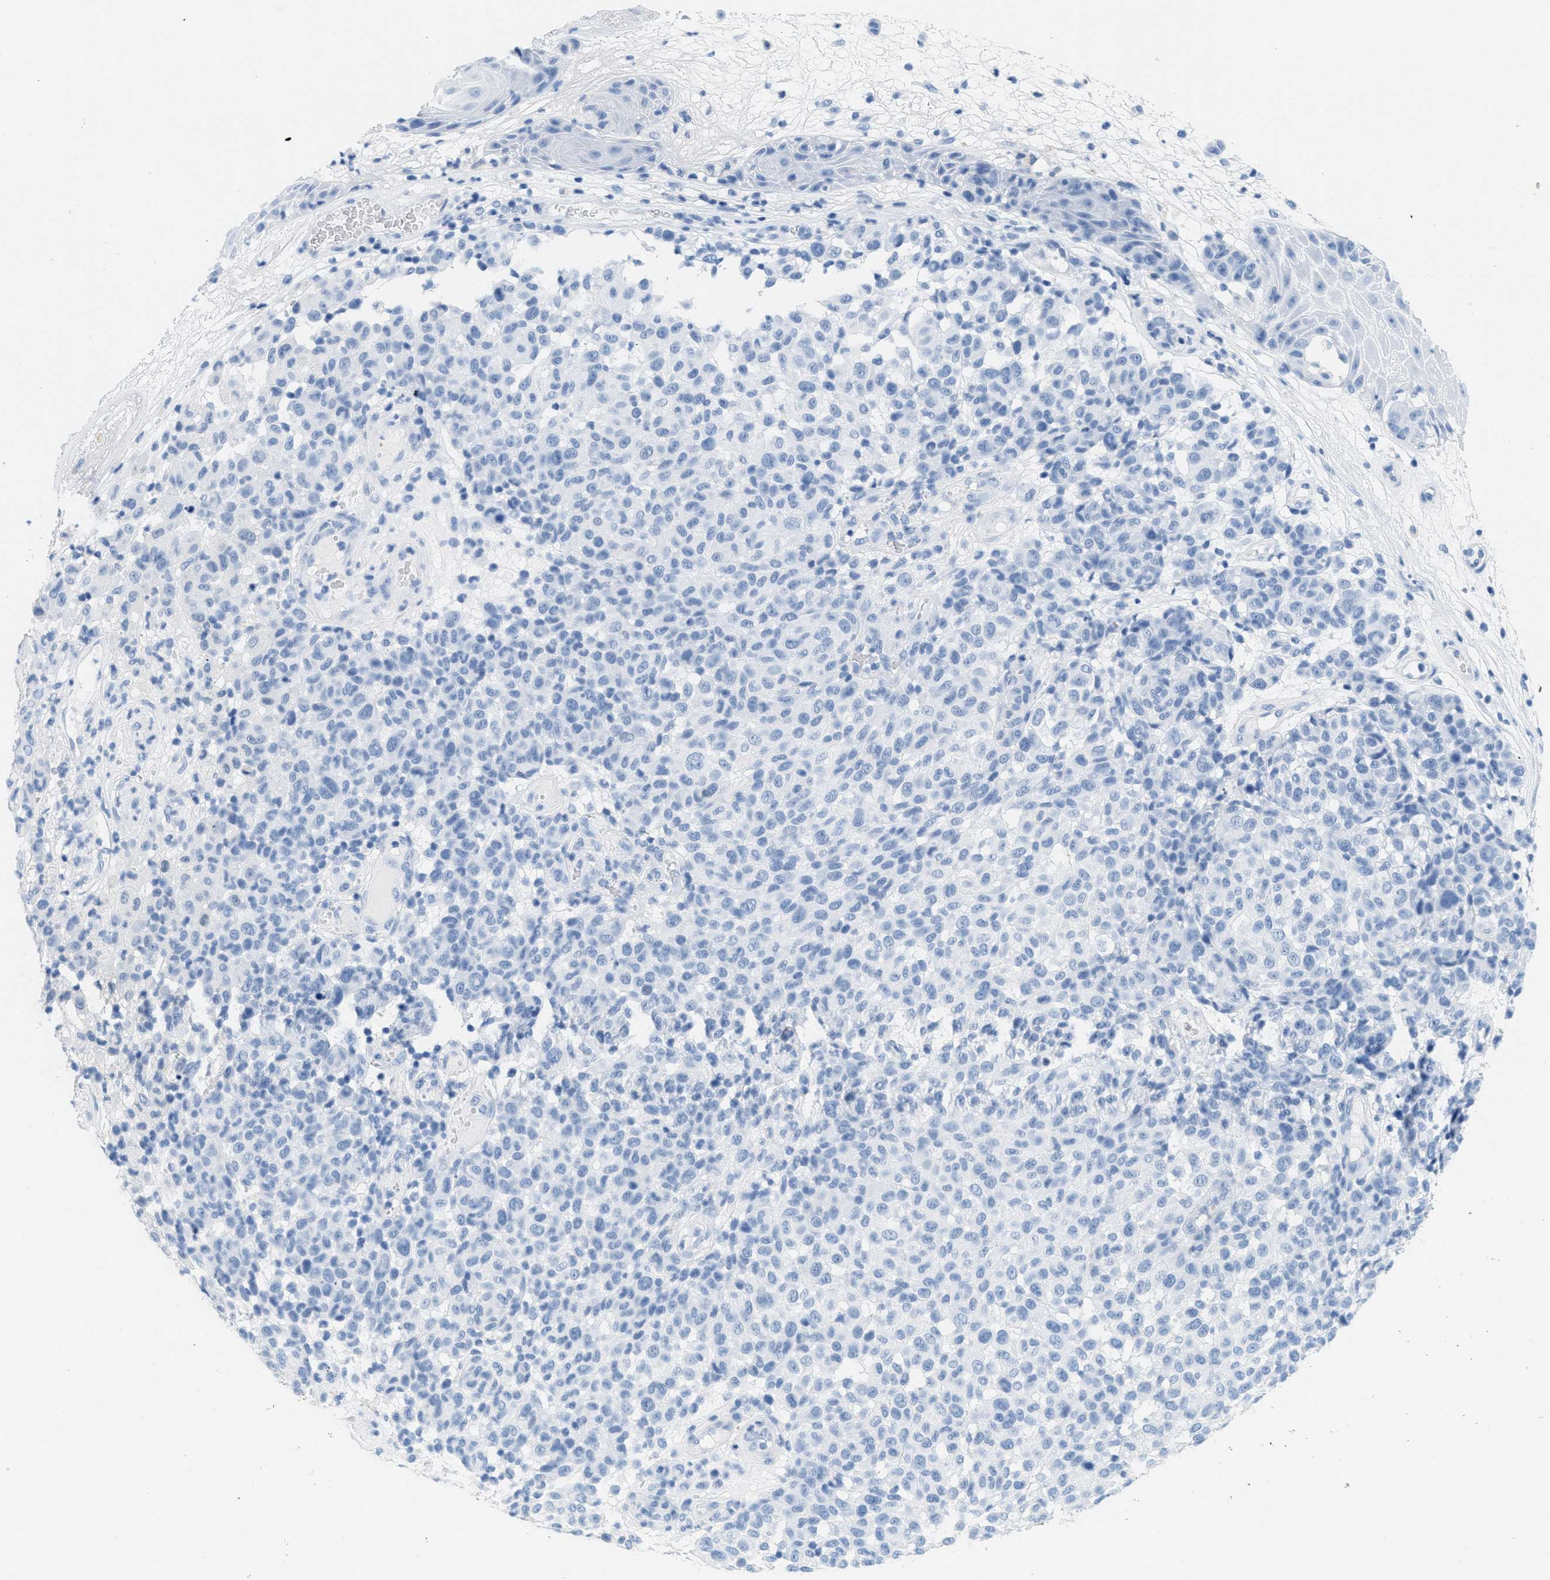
{"staining": {"intensity": "negative", "quantity": "none", "location": "none"}, "tissue": "melanoma", "cell_type": "Tumor cells", "image_type": "cancer", "snomed": [{"axis": "morphology", "description": "Malignant melanoma, Metastatic site"}, {"axis": "topography", "description": "Skin"}], "caption": "Tumor cells show no significant expression in melanoma.", "gene": "GPM6A", "patient": {"sex": "female", "age": 74}}